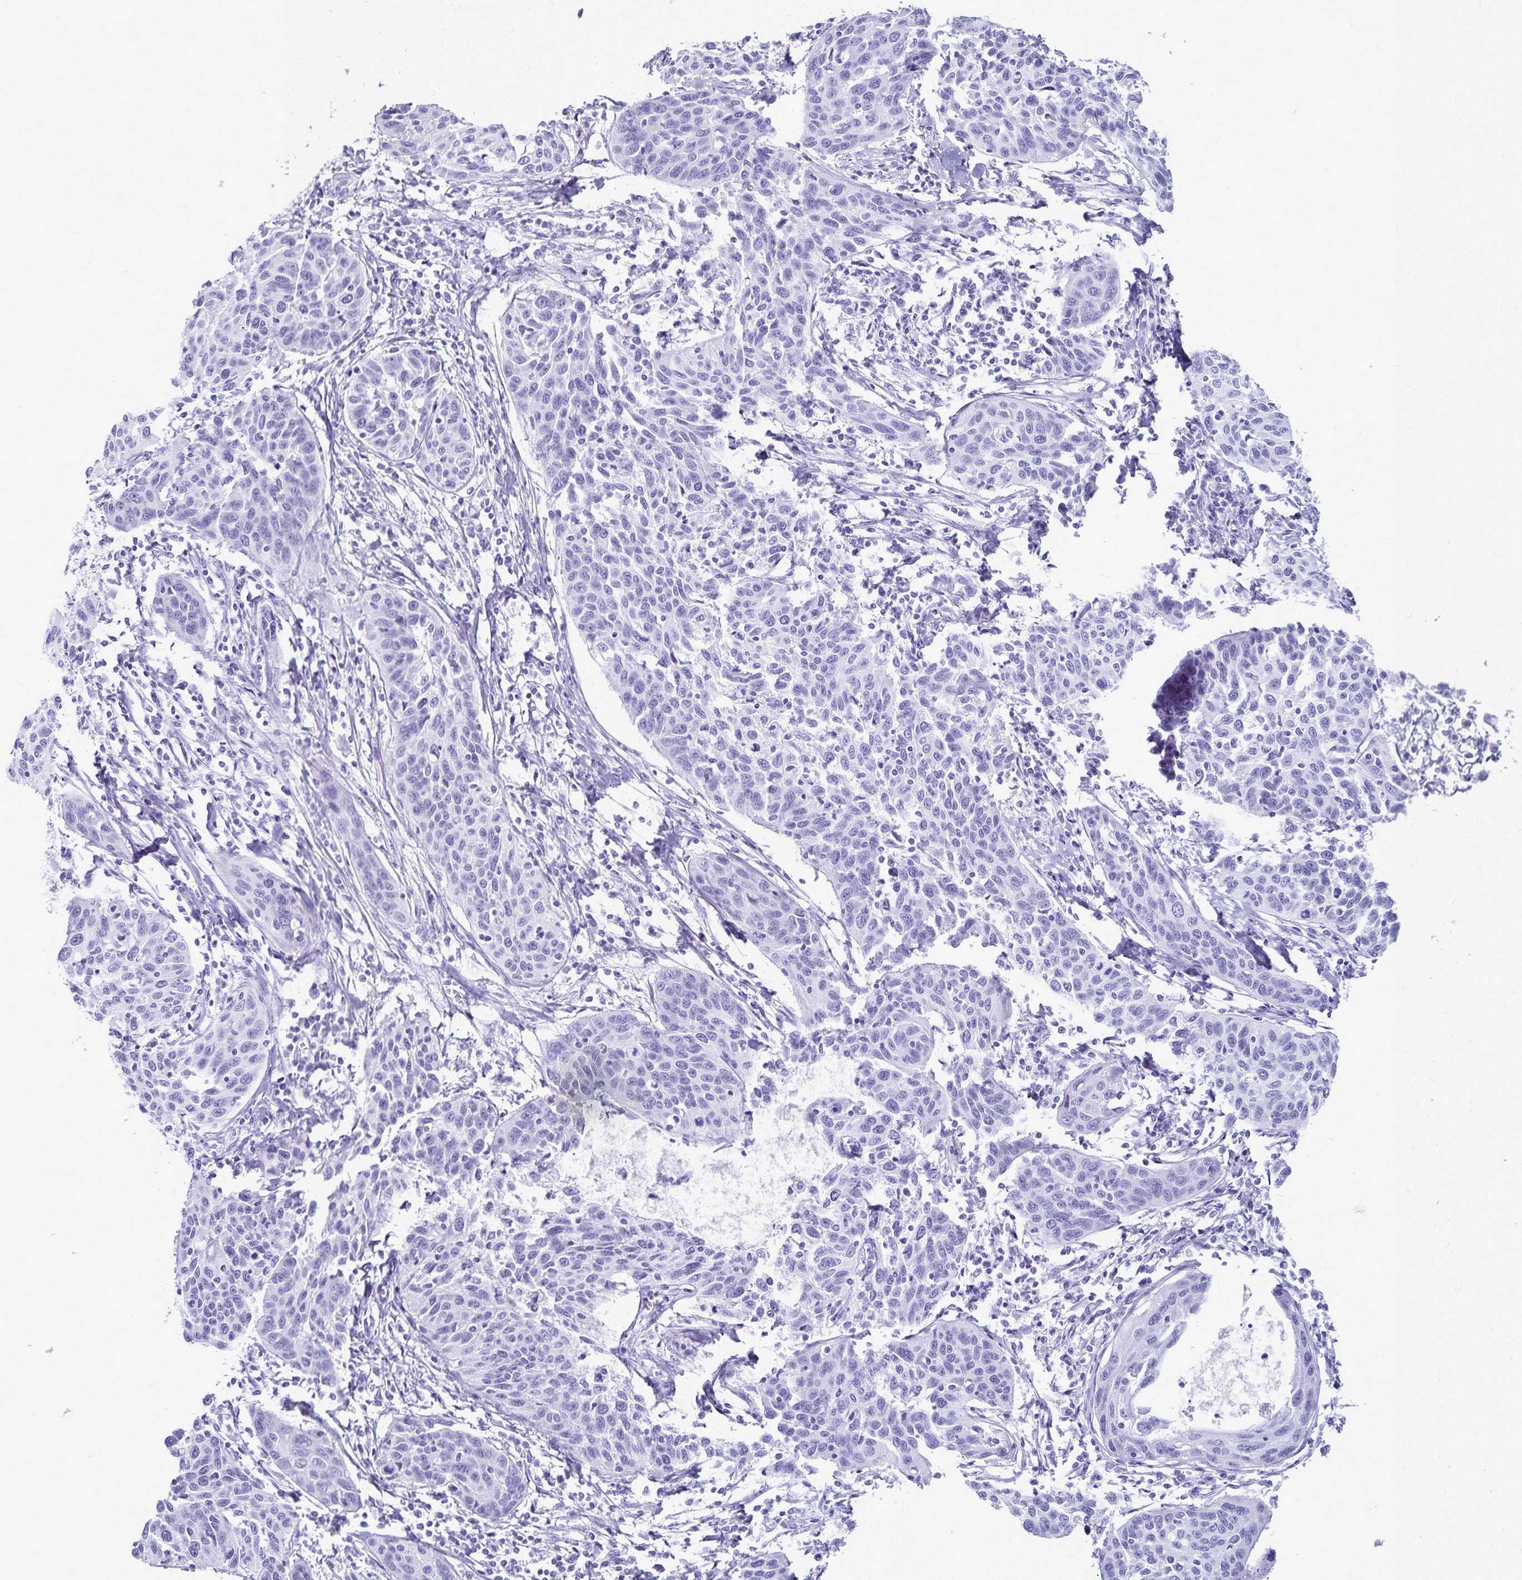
{"staining": {"intensity": "negative", "quantity": "none", "location": "none"}, "tissue": "cervical cancer", "cell_type": "Tumor cells", "image_type": "cancer", "snomed": [{"axis": "morphology", "description": "Squamous cell carcinoma, NOS"}, {"axis": "topography", "description": "Cervix"}], "caption": "Squamous cell carcinoma (cervical) was stained to show a protein in brown. There is no significant positivity in tumor cells.", "gene": "GIP", "patient": {"sex": "female", "age": 31}}